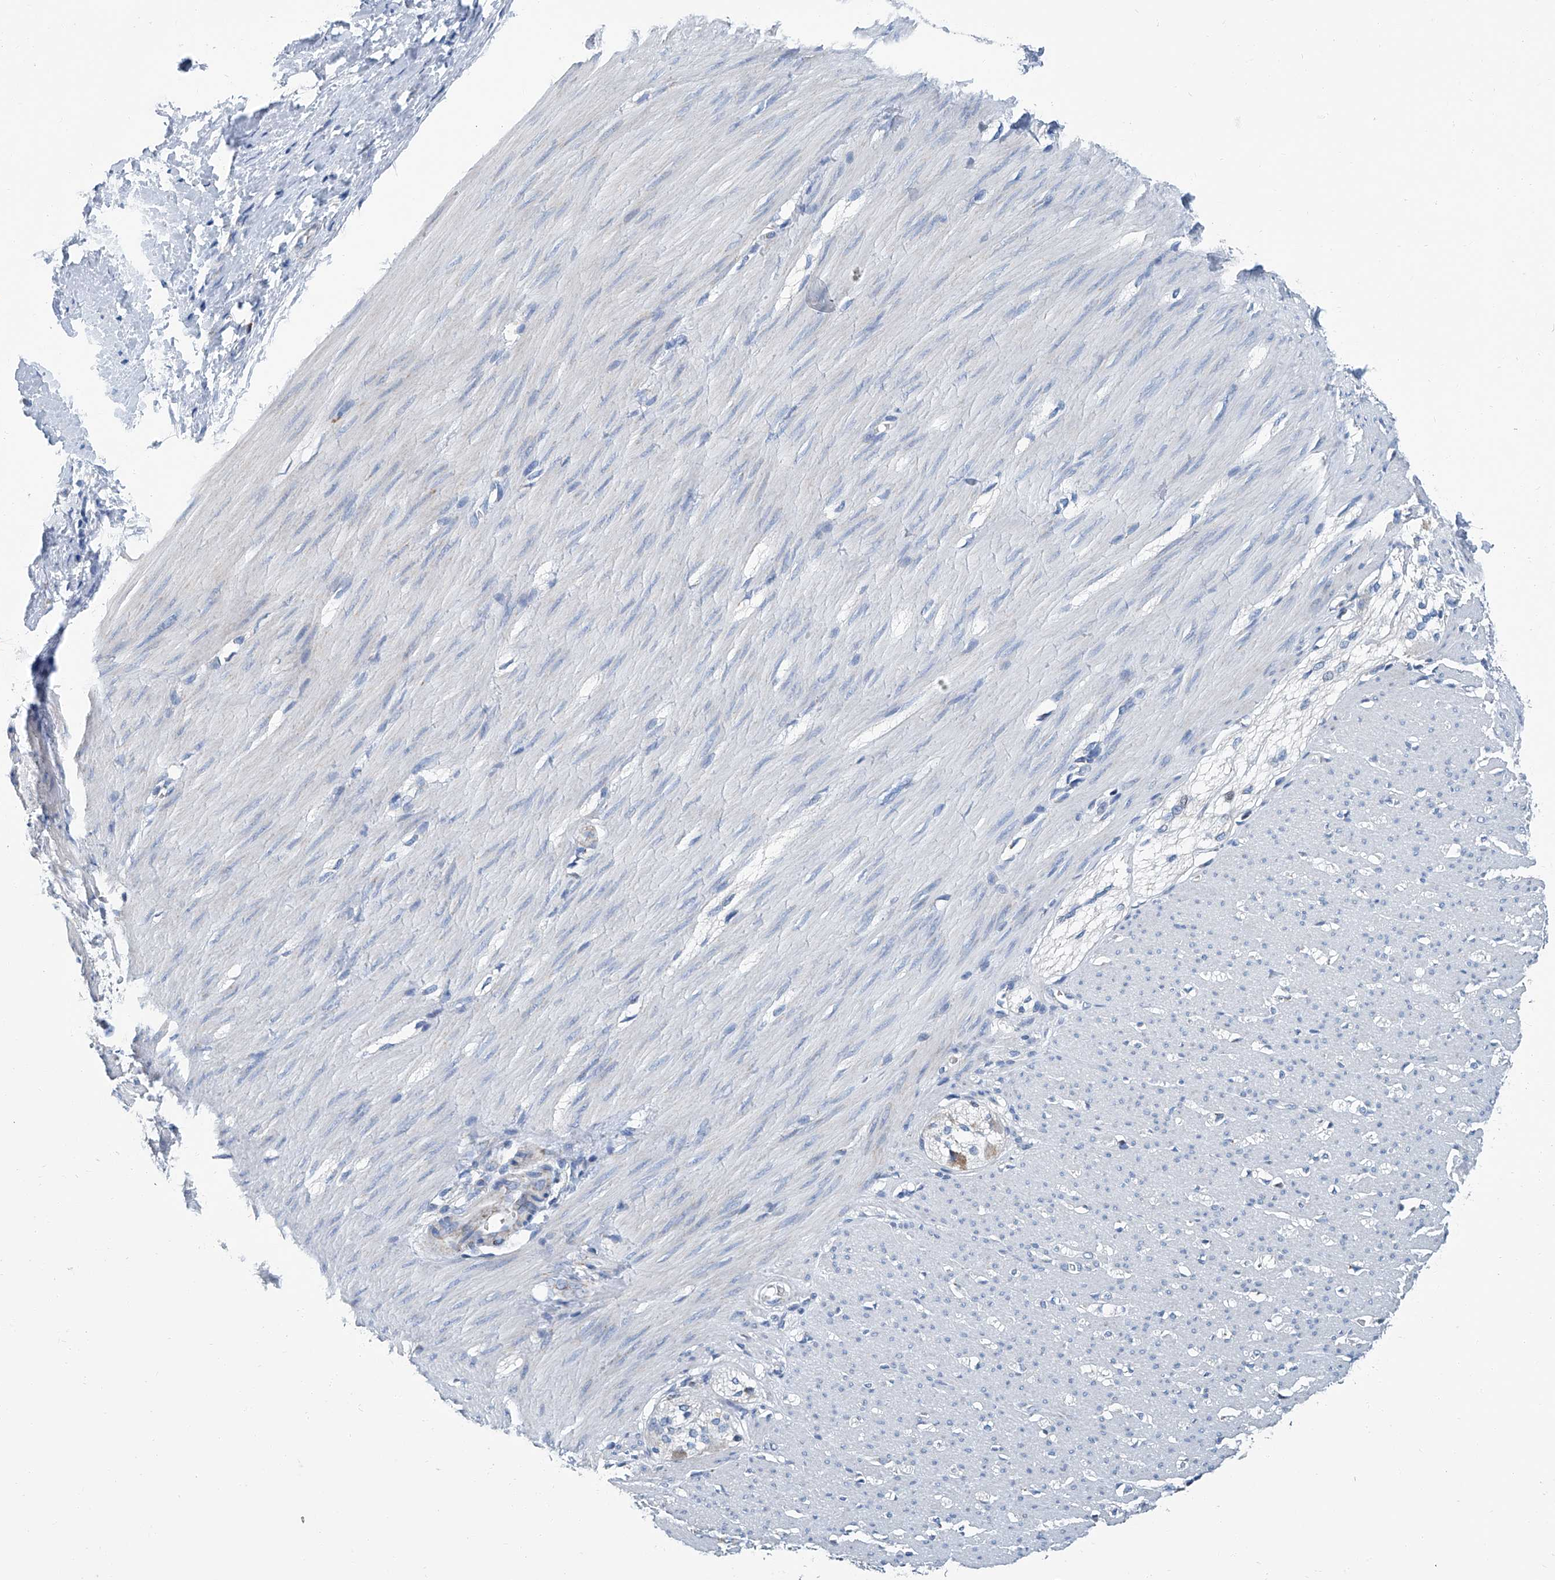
{"staining": {"intensity": "negative", "quantity": "none", "location": "none"}, "tissue": "smooth muscle", "cell_type": "Smooth muscle cells", "image_type": "normal", "snomed": [{"axis": "morphology", "description": "Normal tissue, NOS"}, {"axis": "morphology", "description": "Adenocarcinoma, NOS"}, {"axis": "topography", "description": "Colon"}, {"axis": "topography", "description": "Peripheral nerve tissue"}], "caption": "IHC photomicrograph of normal smooth muscle: smooth muscle stained with DAB (3,3'-diaminobenzidine) exhibits no significant protein positivity in smooth muscle cells.", "gene": "MT", "patient": {"sex": "male", "age": 14}}